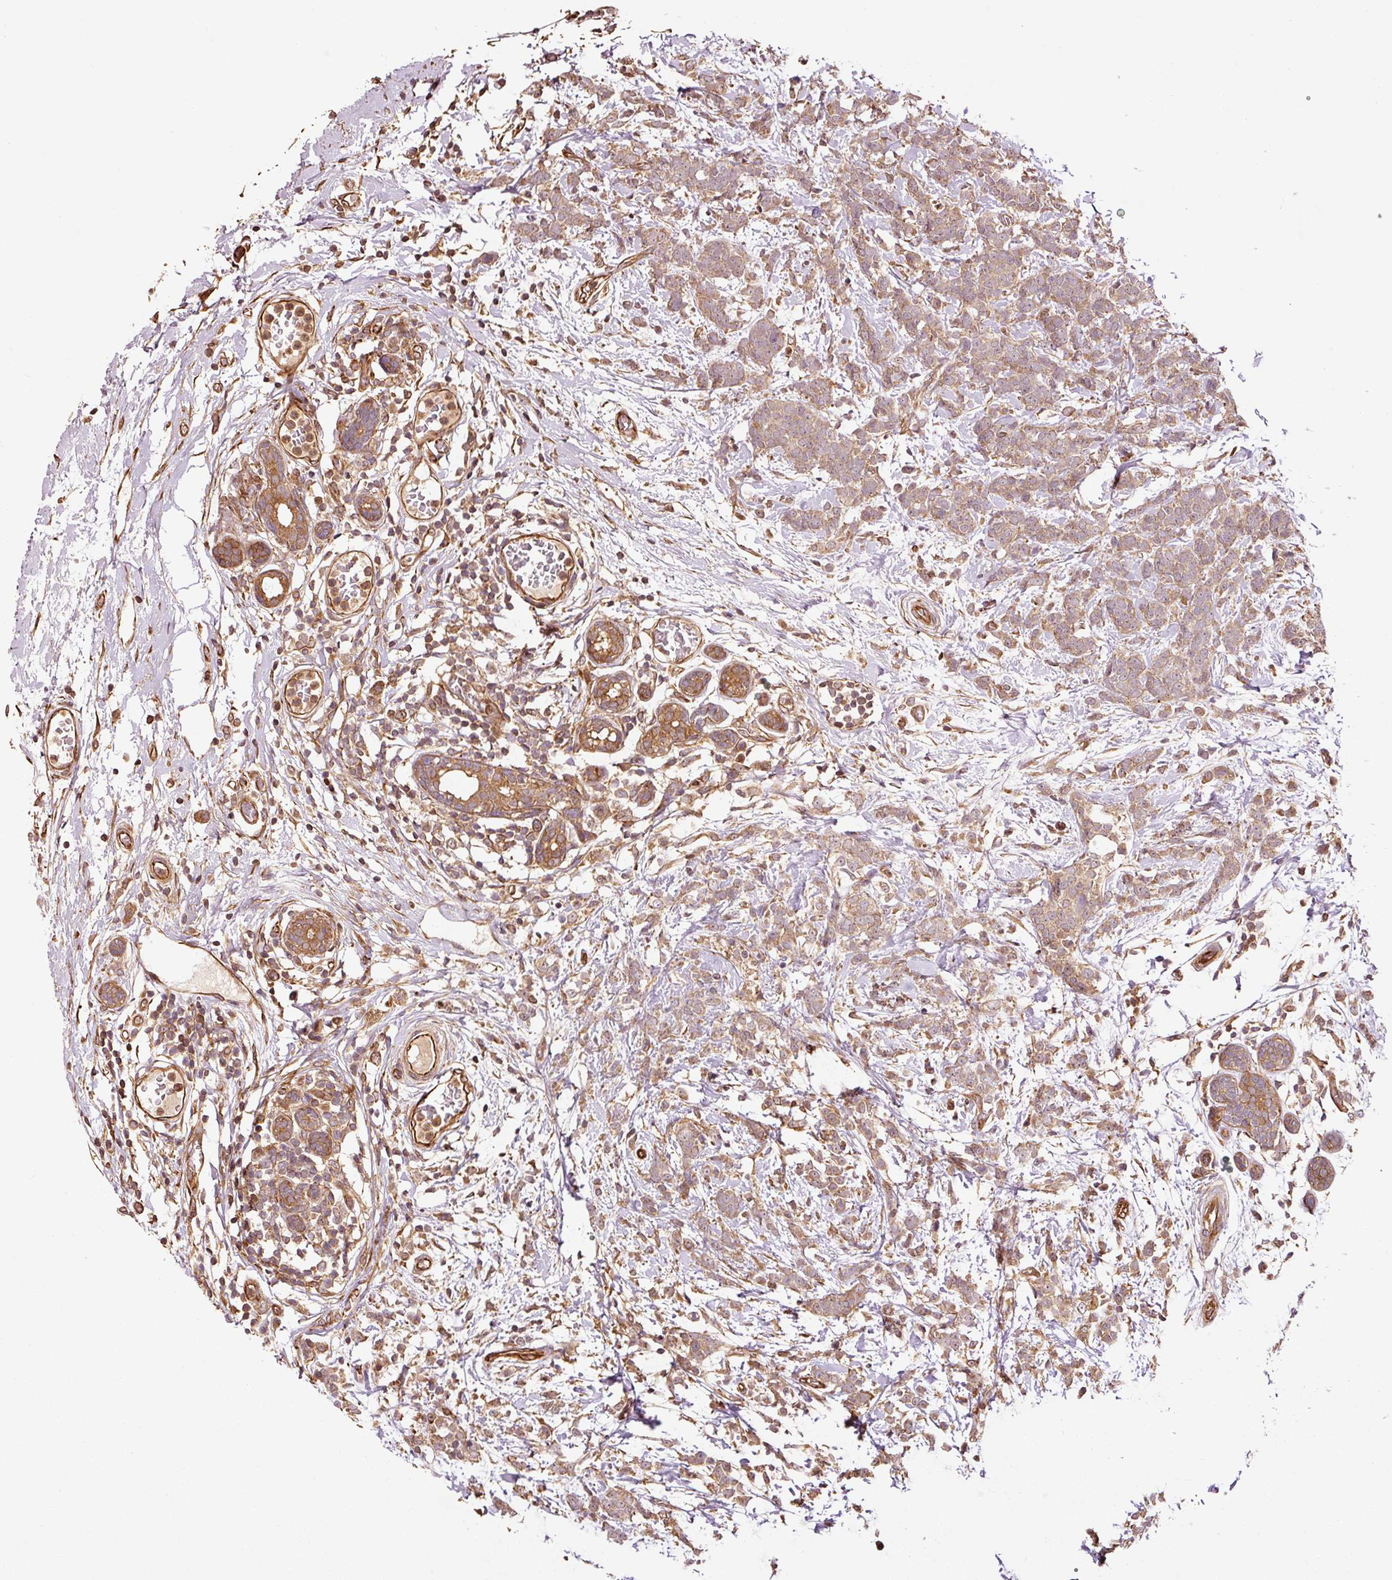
{"staining": {"intensity": "moderate", "quantity": ">75%", "location": "cytoplasmic/membranous"}, "tissue": "breast cancer", "cell_type": "Tumor cells", "image_type": "cancer", "snomed": [{"axis": "morphology", "description": "Lobular carcinoma"}, {"axis": "topography", "description": "Breast"}], "caption": "Protein expression by IHC shows moderate cytoplasmic/membranous expression in about >75% of tumor cells in breast cancer.", "gene": "OXER1", "patient": {"sex": "female", "age": 58}}